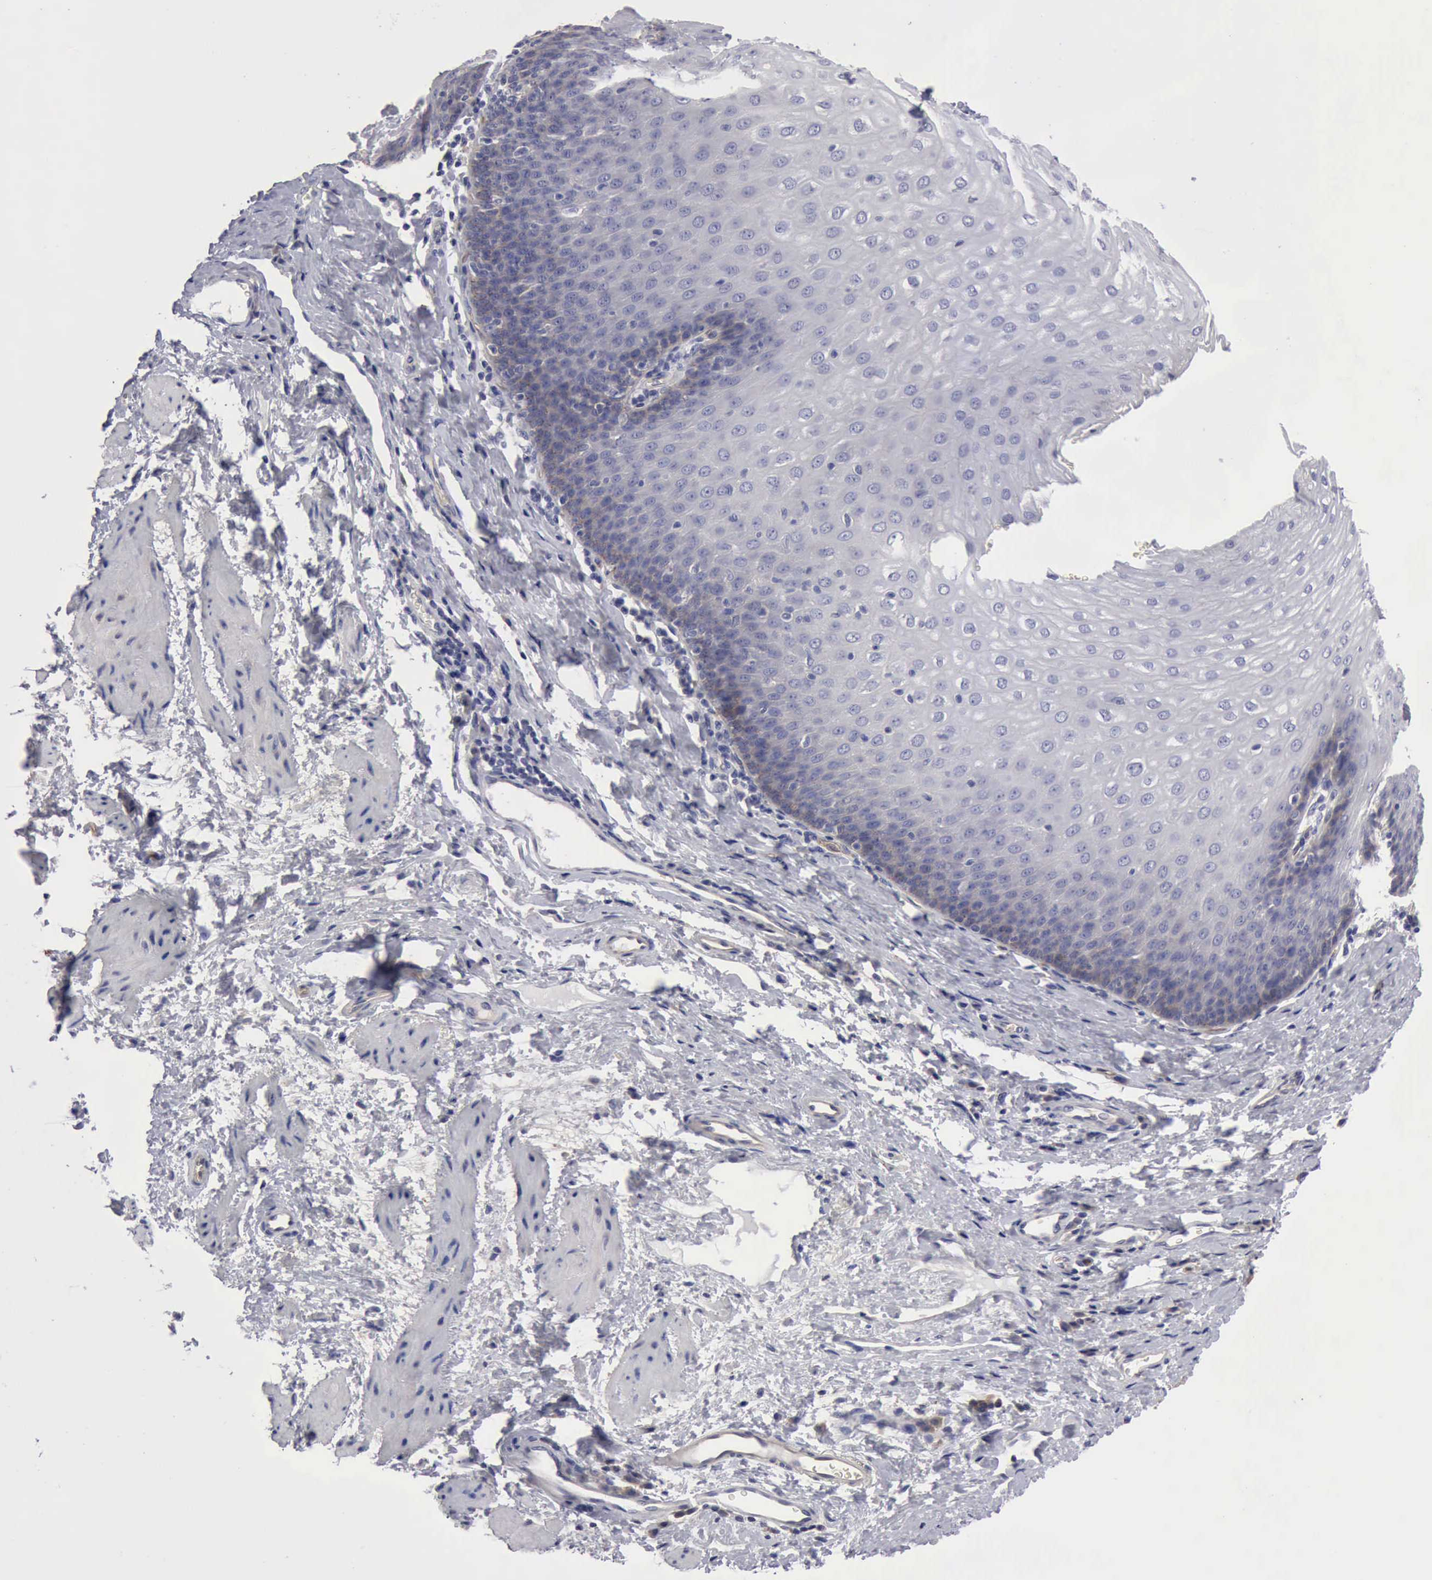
{"staining": {"intensity": "weak", "quantity": "<25%", "location": "cytoplasmic/membranous"}, "tissue": "esophagus", "cell_type": "Squamous epithelial cells", "image_type": "normal", "snomed": [{"axis": "morphology", "description": "Normal tissue, NOS"}, {"axis": "topography", "description": "Esophagus"}], "caption": "This is an IHC photomicrograph of benign human esophagus. There is no staining in squamous epithelial cells.", "gene": "RDX", "patient": {"sex": "female", "age": 61}}